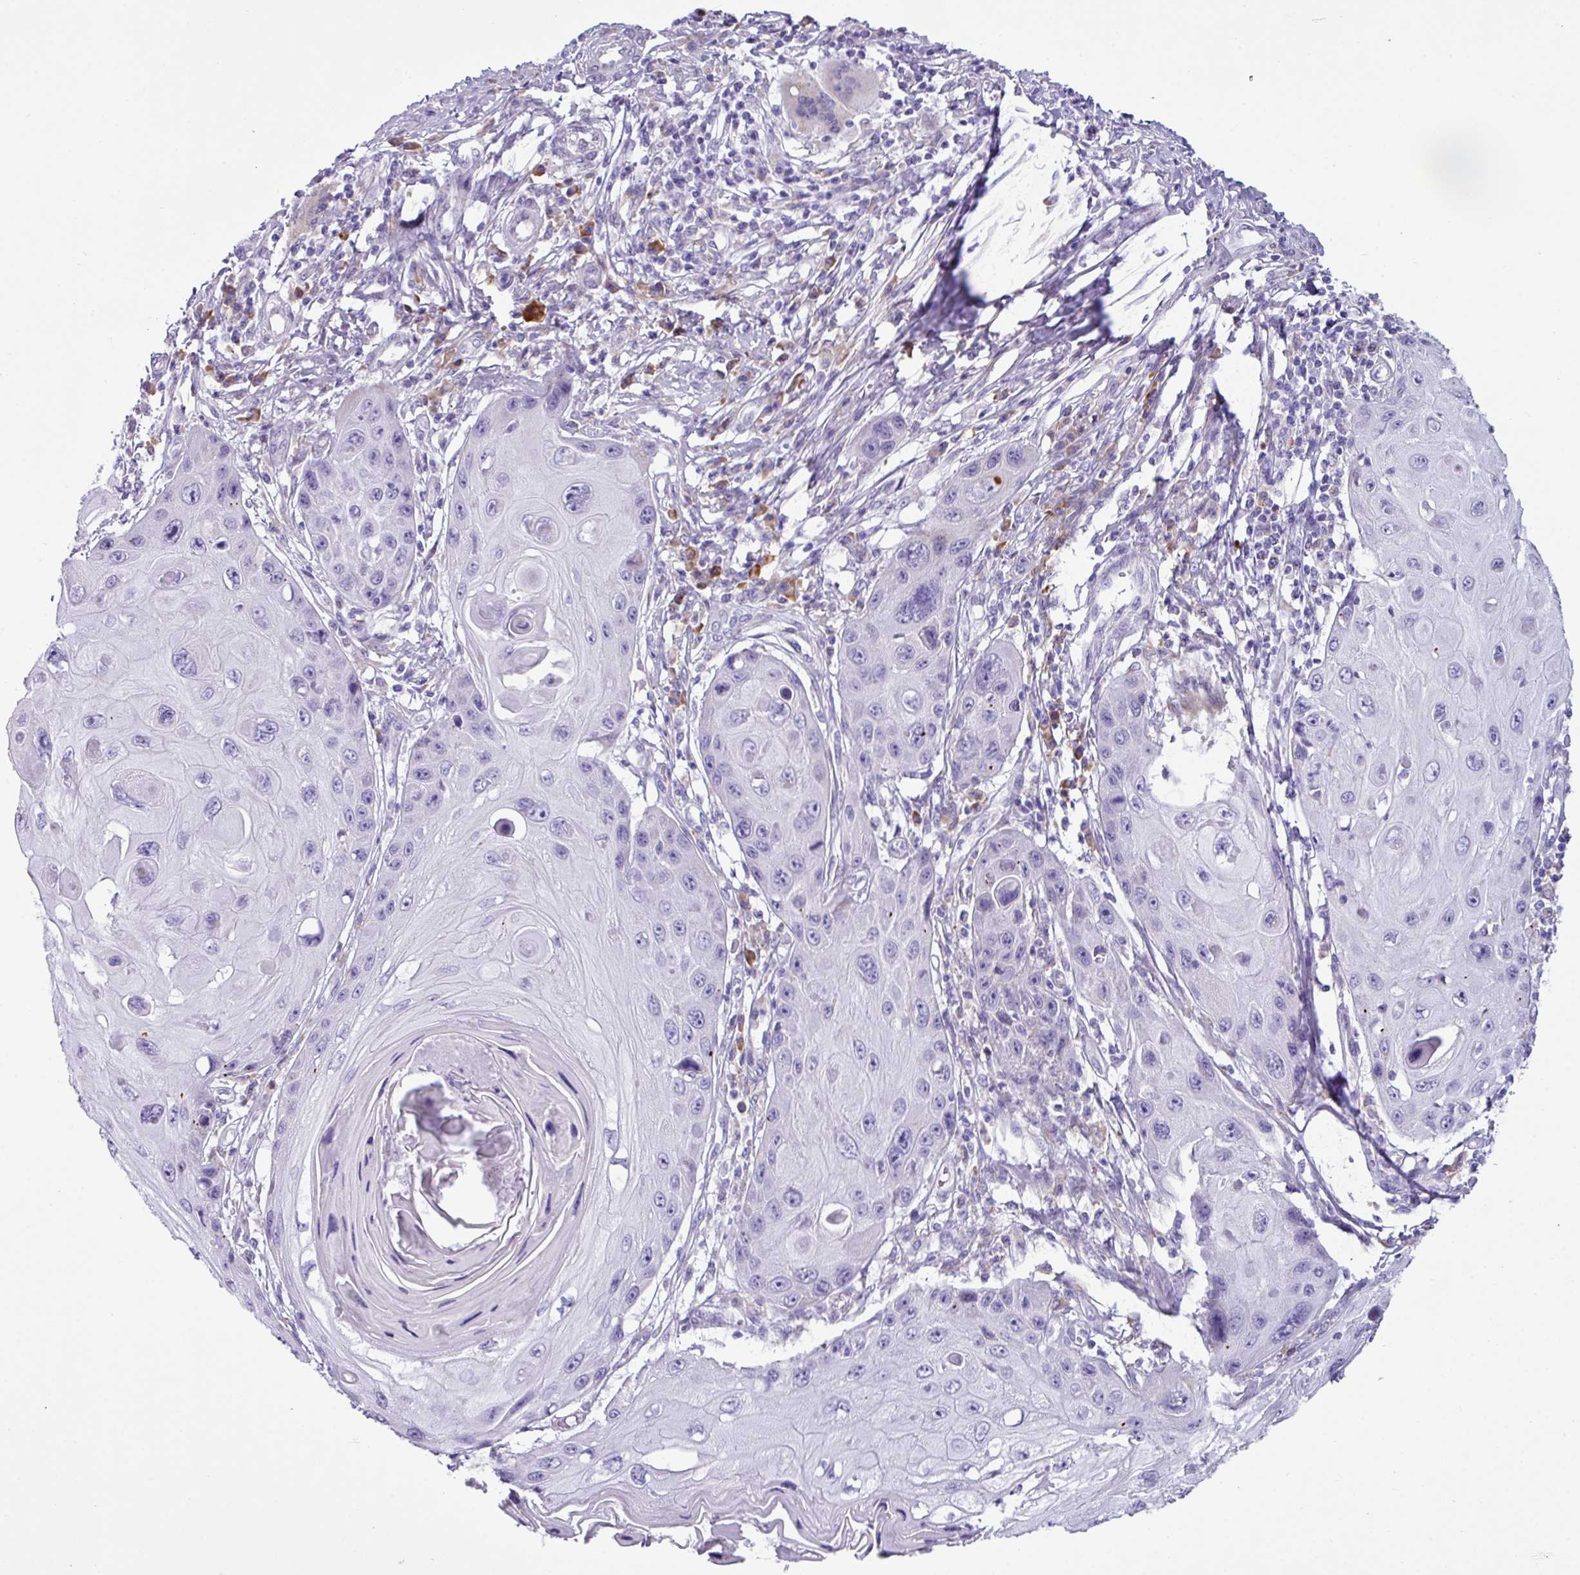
{"staining": {"intensity": "negative", "quantity": "none", "location": "none"}, "tissue": "skin cancer", "cell_type": "Tumor cells", "image_type": "cancer", "snomed": [{"axis": "morphology", "description": "Squamous cell carcinoma, NOS"}, {"axis": "topography", "description": "Skin"}, {"axis": "topography", "description": "Vulva"}], "caption": "An immunohistochemistry image of skin cancer (squamous cell carcinoma) is shown. There is no staining in tumor cells of skin cancer (squamous cell carcinoma).", "gene": "RGS21", "patient": {"sex": "female", "age": 44}}